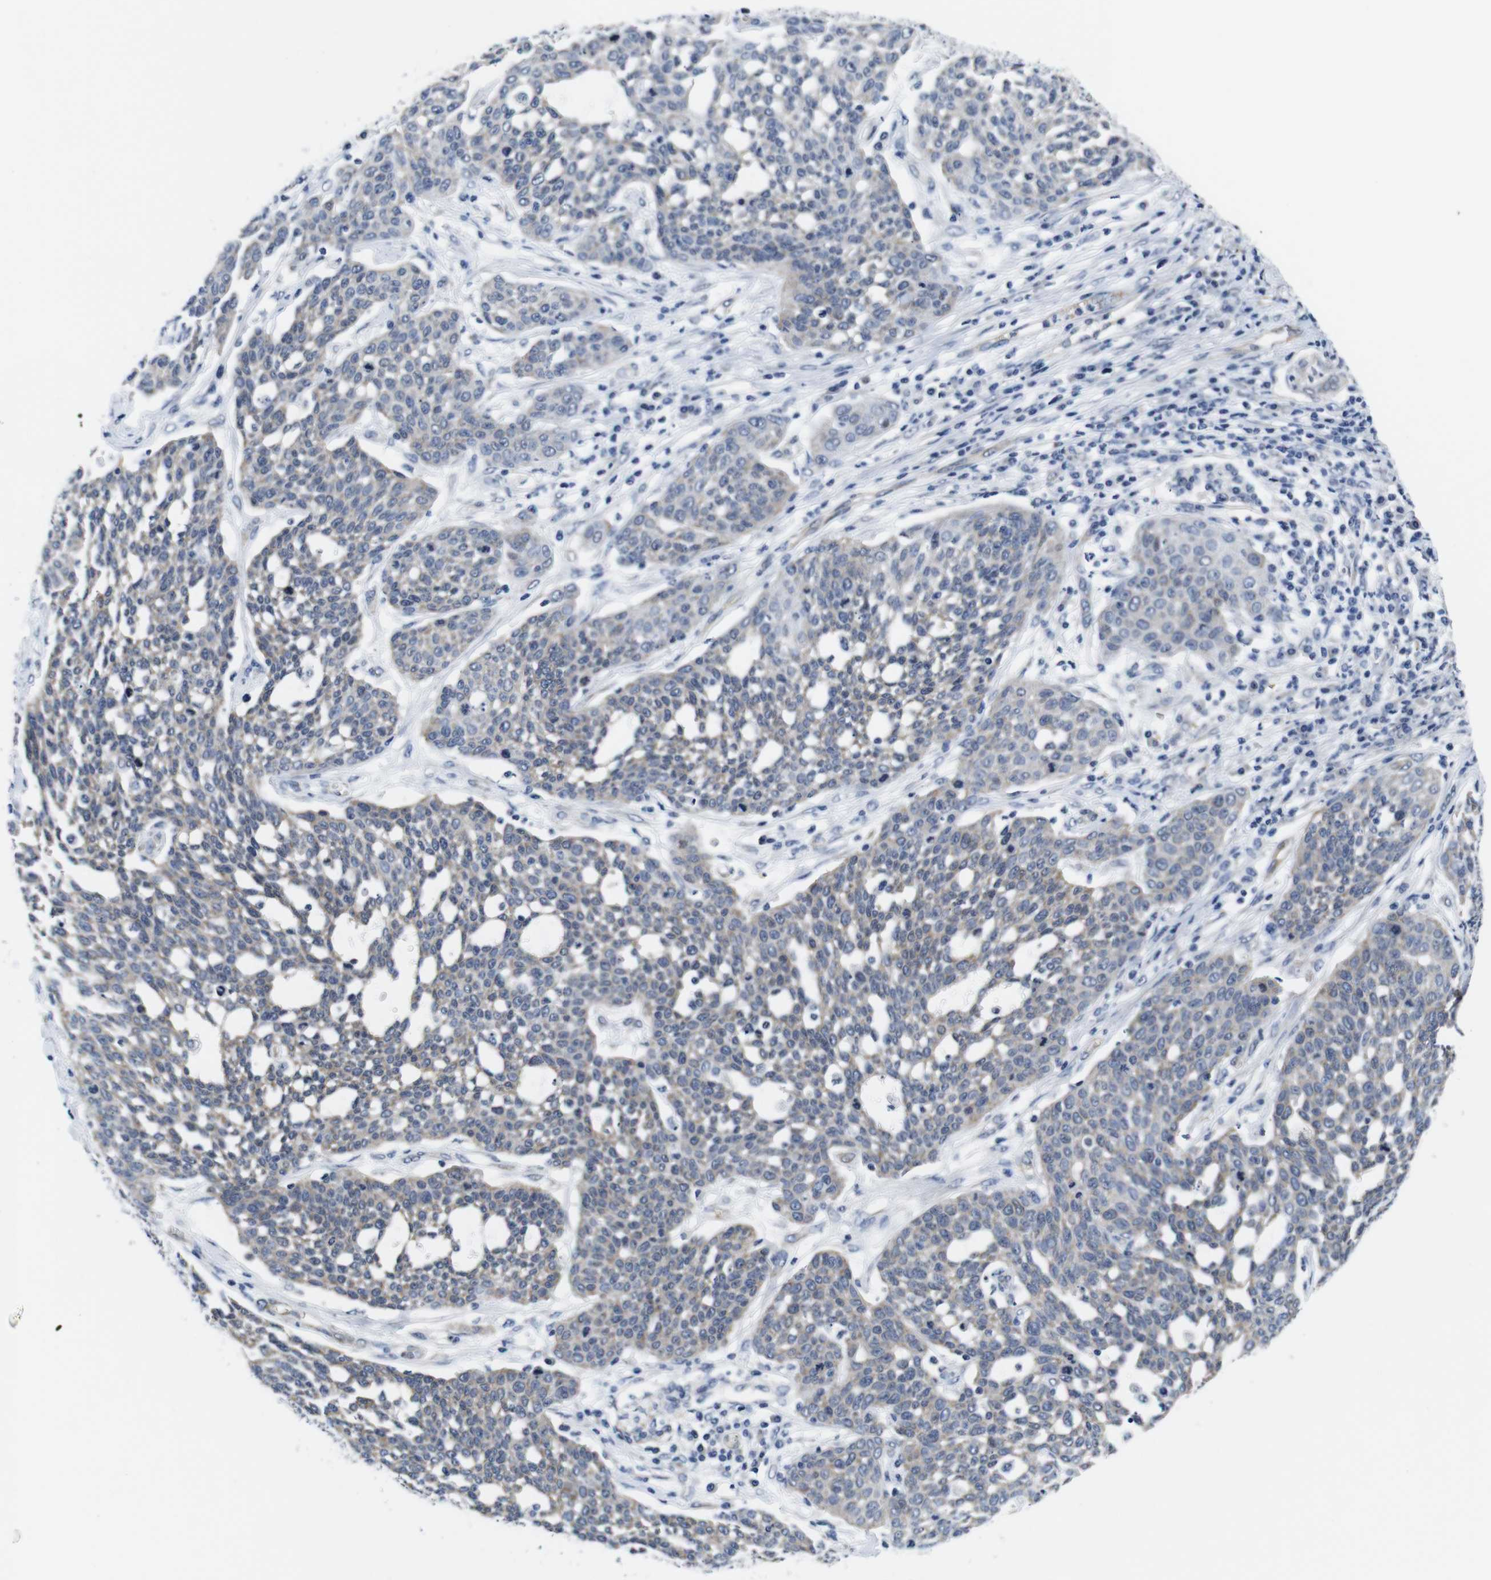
{"staining": {"intensity": "moderate", "quantity": "25%-75%", "location": "cytoplasmic/membranous"}, "tissue": "cervical cancer", "cell_type": "Tumor cells", "image_type": "cancer", "snomed": [{"axis": "morphology", "description": "Squamous cell carcinoma, NOS"}, {"axis": "topography", "description": "Cervix"}], "caption": "IHC histopathology image of cervical cancer (squamous cell carcinoma) stained for a protein (brown), which exhibits medium levels of moderate cytoplasmic/membranous expression in about 25%-75% of tumor cells.", "gene": "SOCS3", "patient": {"sex": "female", "age": 34}}